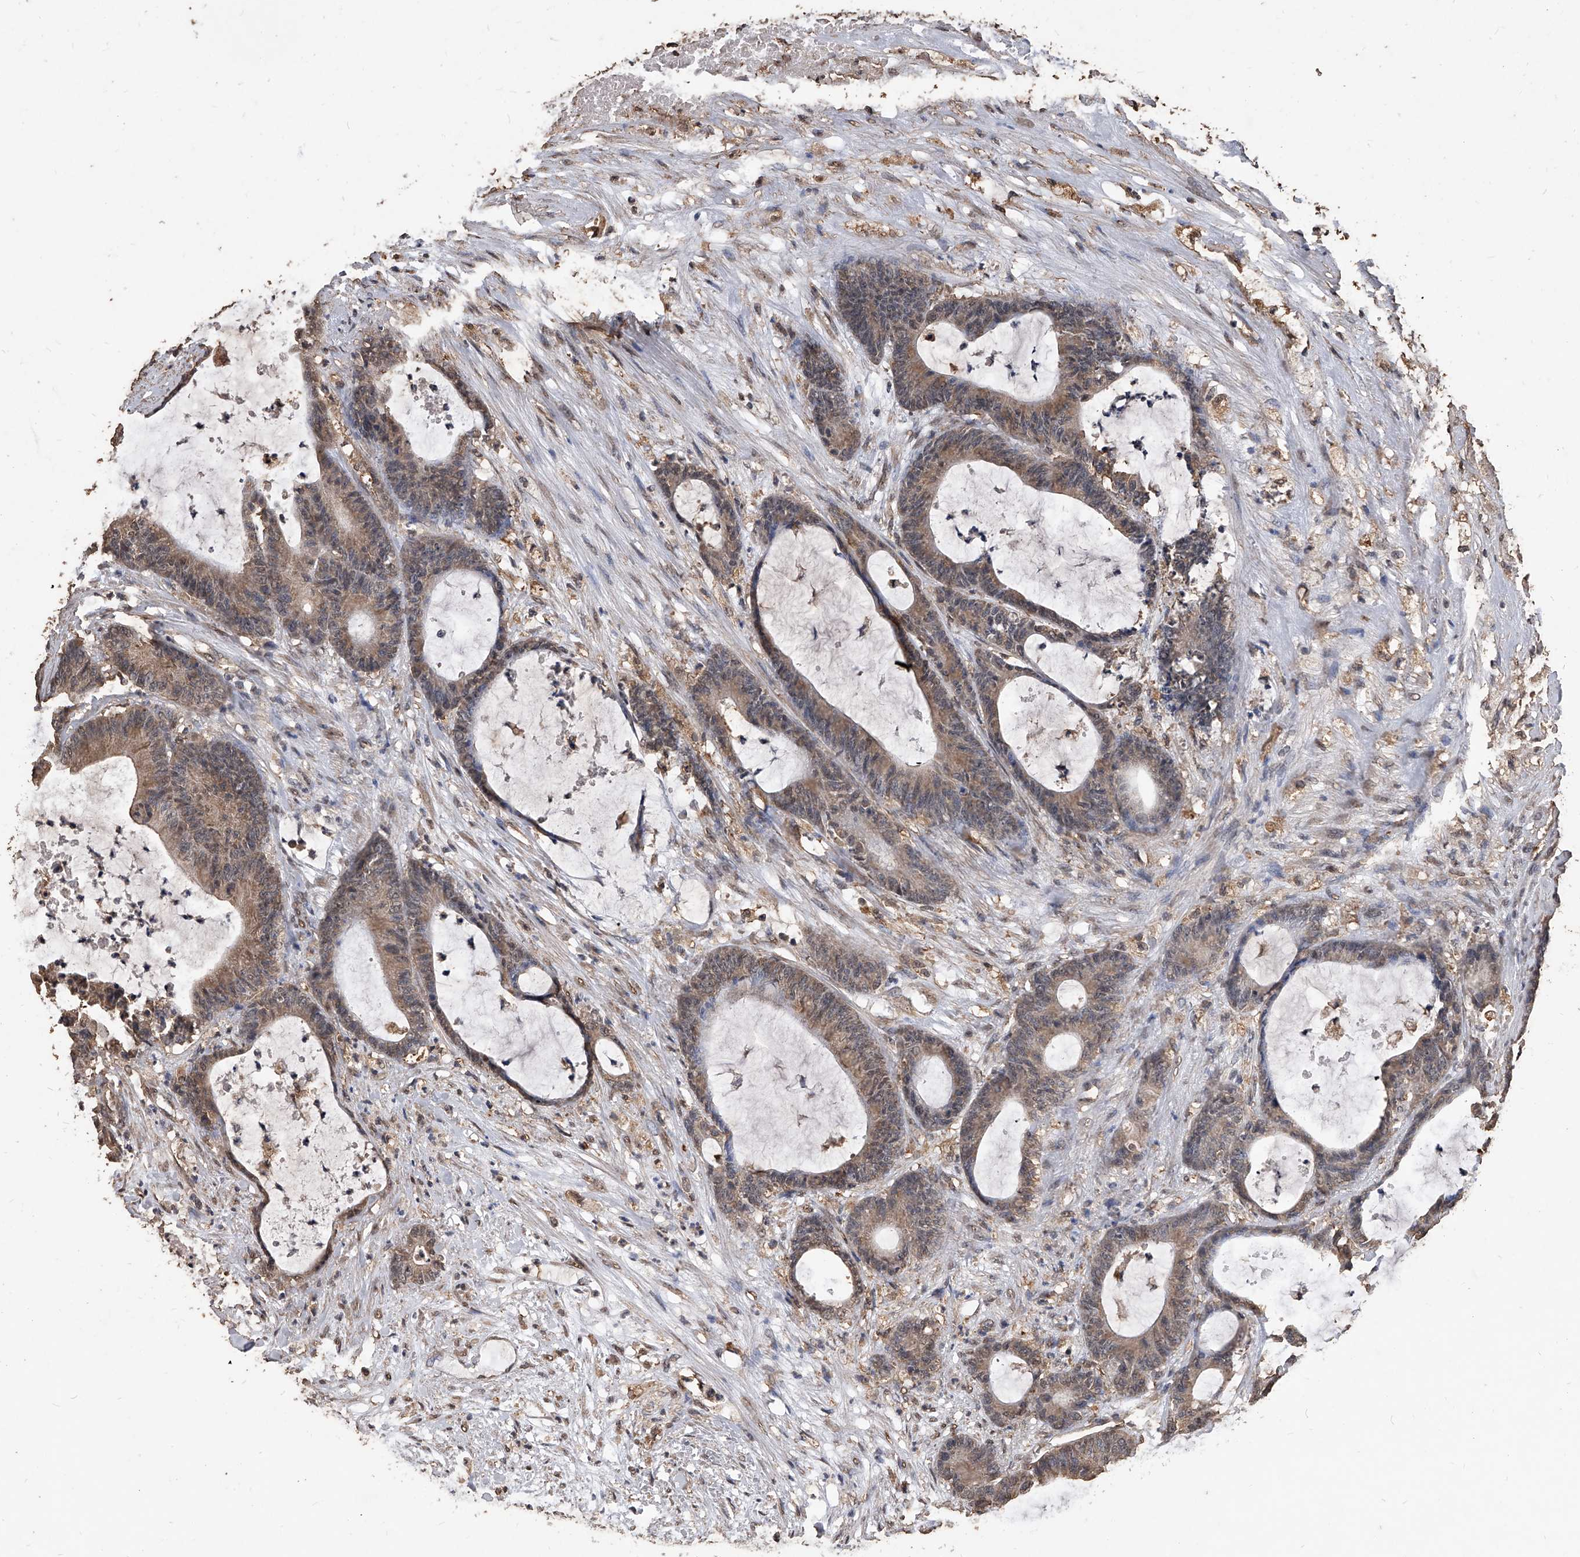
{"staining": {"intensity": "weak", "quantity": ">75%", "location": "cytoplasmic/membranous,nuclear"}, "tissue": "colorectal cancer", "cell_type": "Tumor cells", "image_type": "cancer", "snomed": [{"axis": "morphology", "description": "Adenocarcinoma, NOS"}, {"axis": "topography", "description": "Colon"}], "caption": "Colorectal adenocarcinoma was stained to show a protein in brown. There is low levels of weak cytoplasmic/membranous and nuclear positivity in approximately >75% of tumor cells. (Brightfield microscopy of DAB IHC at high magnification).", "gene": "FBXL4", "patient": {"sex": "female", "age": 84}}